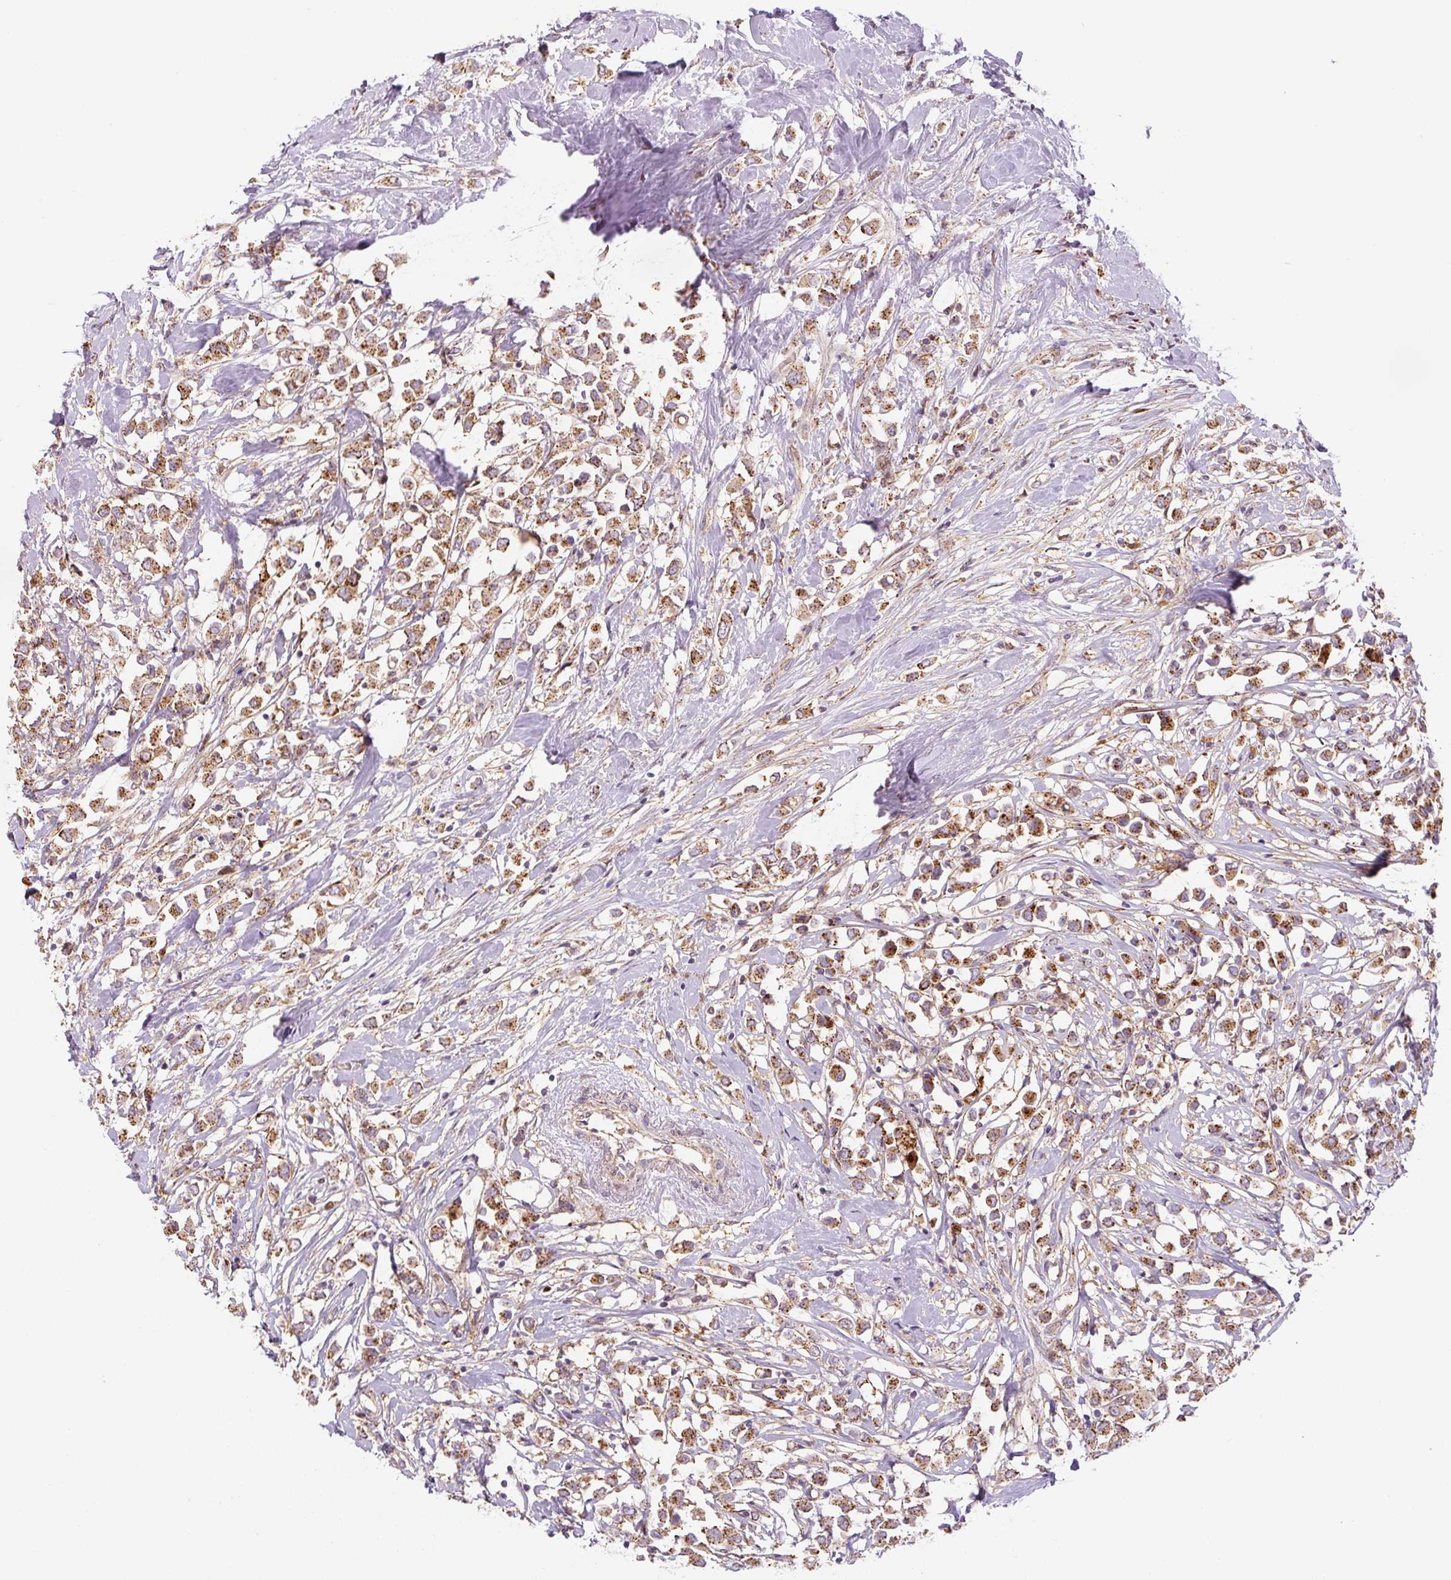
{"staining": {"intensity": "moderate", "quantity": ">75%", "location": "cytoplasmic/membranous"}, "tissue": "breast cancer", "cell_type": "Tumor cells", "image_type": "cancer", "snomed": [{"axis": "morphology", "description": "Duct carcinoma"}, {"axis": "topography", "description": "Breast"}], "caption": "Protein analysis of breast cancer tissue exhibits moderate cytoplasmic/membranous positivity in about >75% of tumor cells.", "gene": "ZSWIM7", "patient": {"sex": "female", "age": 61}}